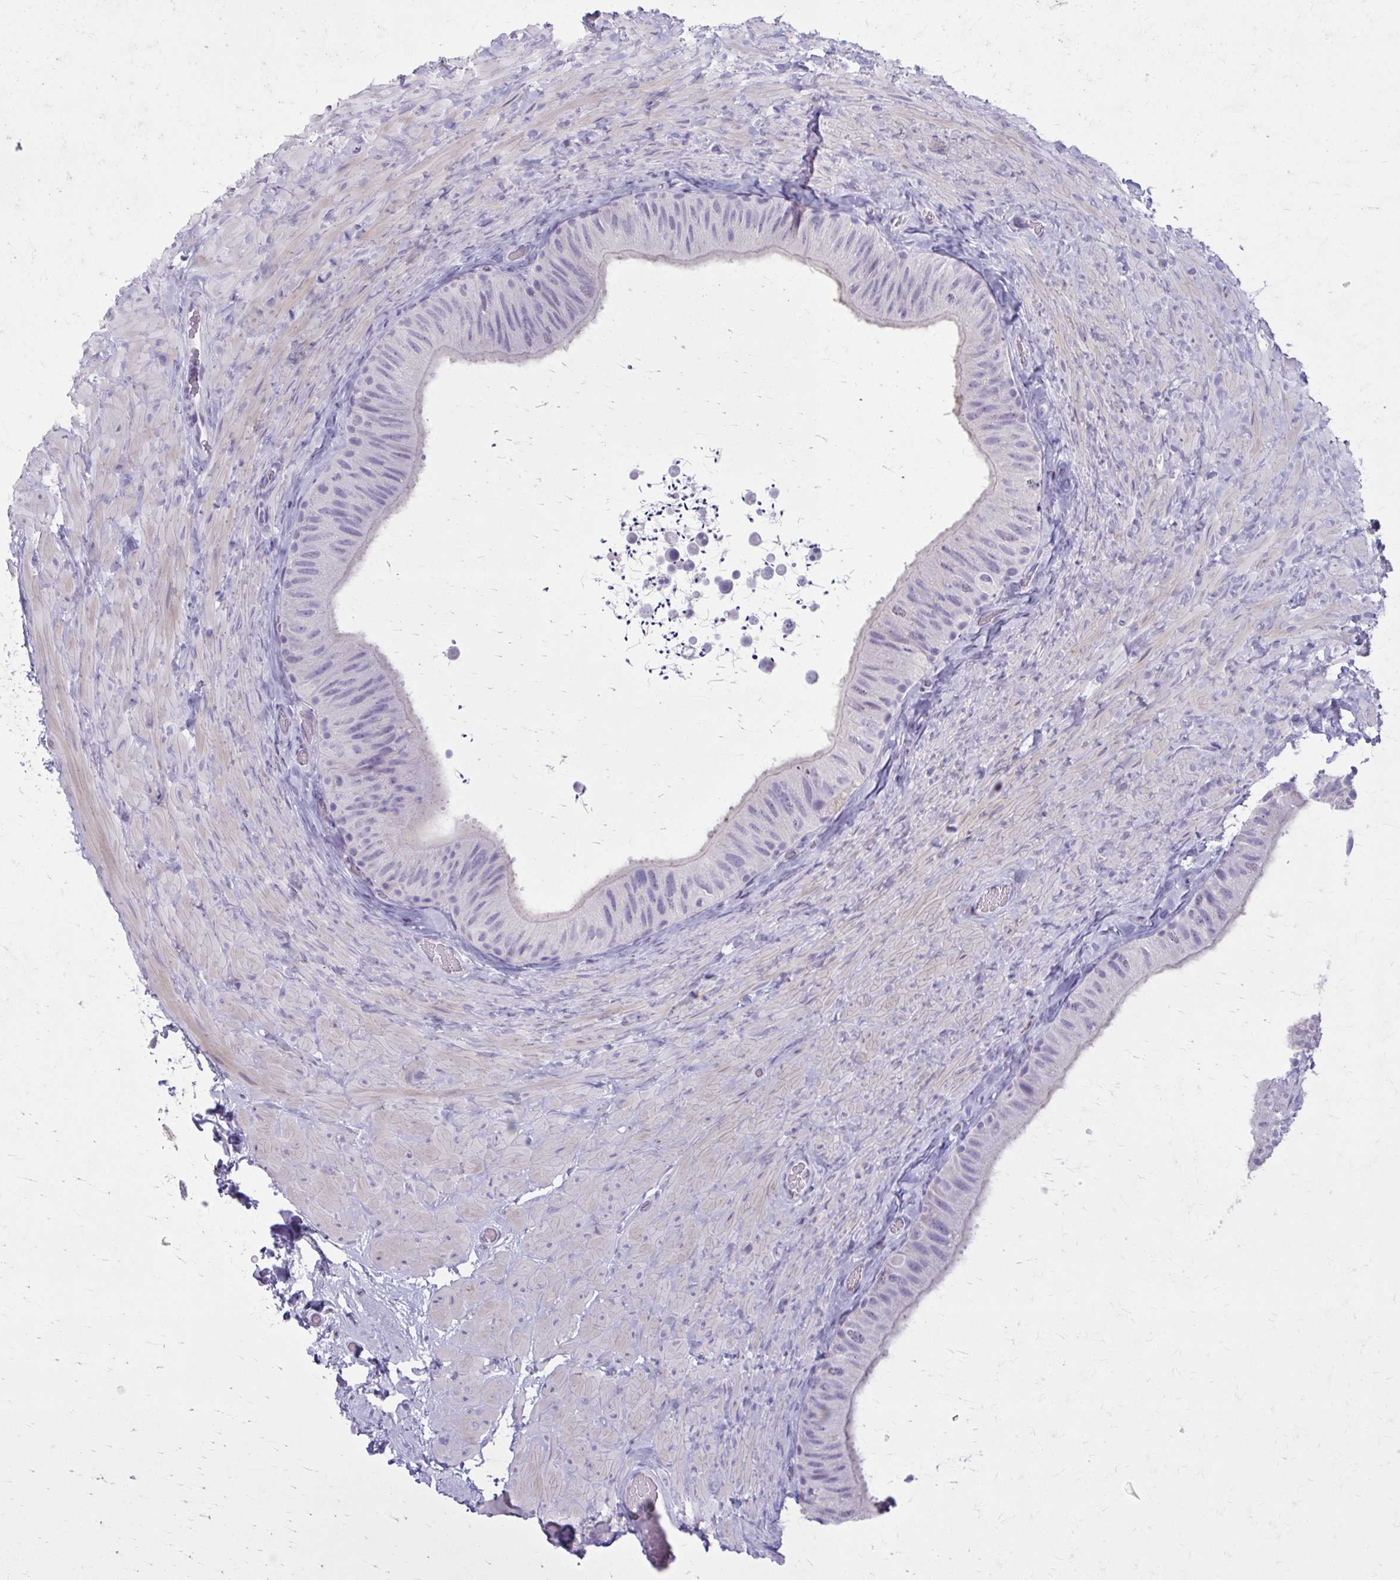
{"staining": {"intensity": "negative", "quantity": "none", "location": "none"}, "tissue": "epididymis", "cell_type": "Glandular cells", "image_type": "normal", "snomed": [{"axis": "morphology", "description": "Normal tissue, NOS"}, {"axis": "topography", "description": "Epididymis, spermatic cord, NOS"}, {"axis": "topography", "description": "Epididymis"}], "caption": "IHC of unremarkable human epididymis reveals no expression in glandular cells. (Brightfield microscopy of DAB (3,3'-diaminobenzidine) immunohistochemistry (IHC) at high magnification).", "gene": "OR4B1", "patient": {"sex": "male", "age": 31}}